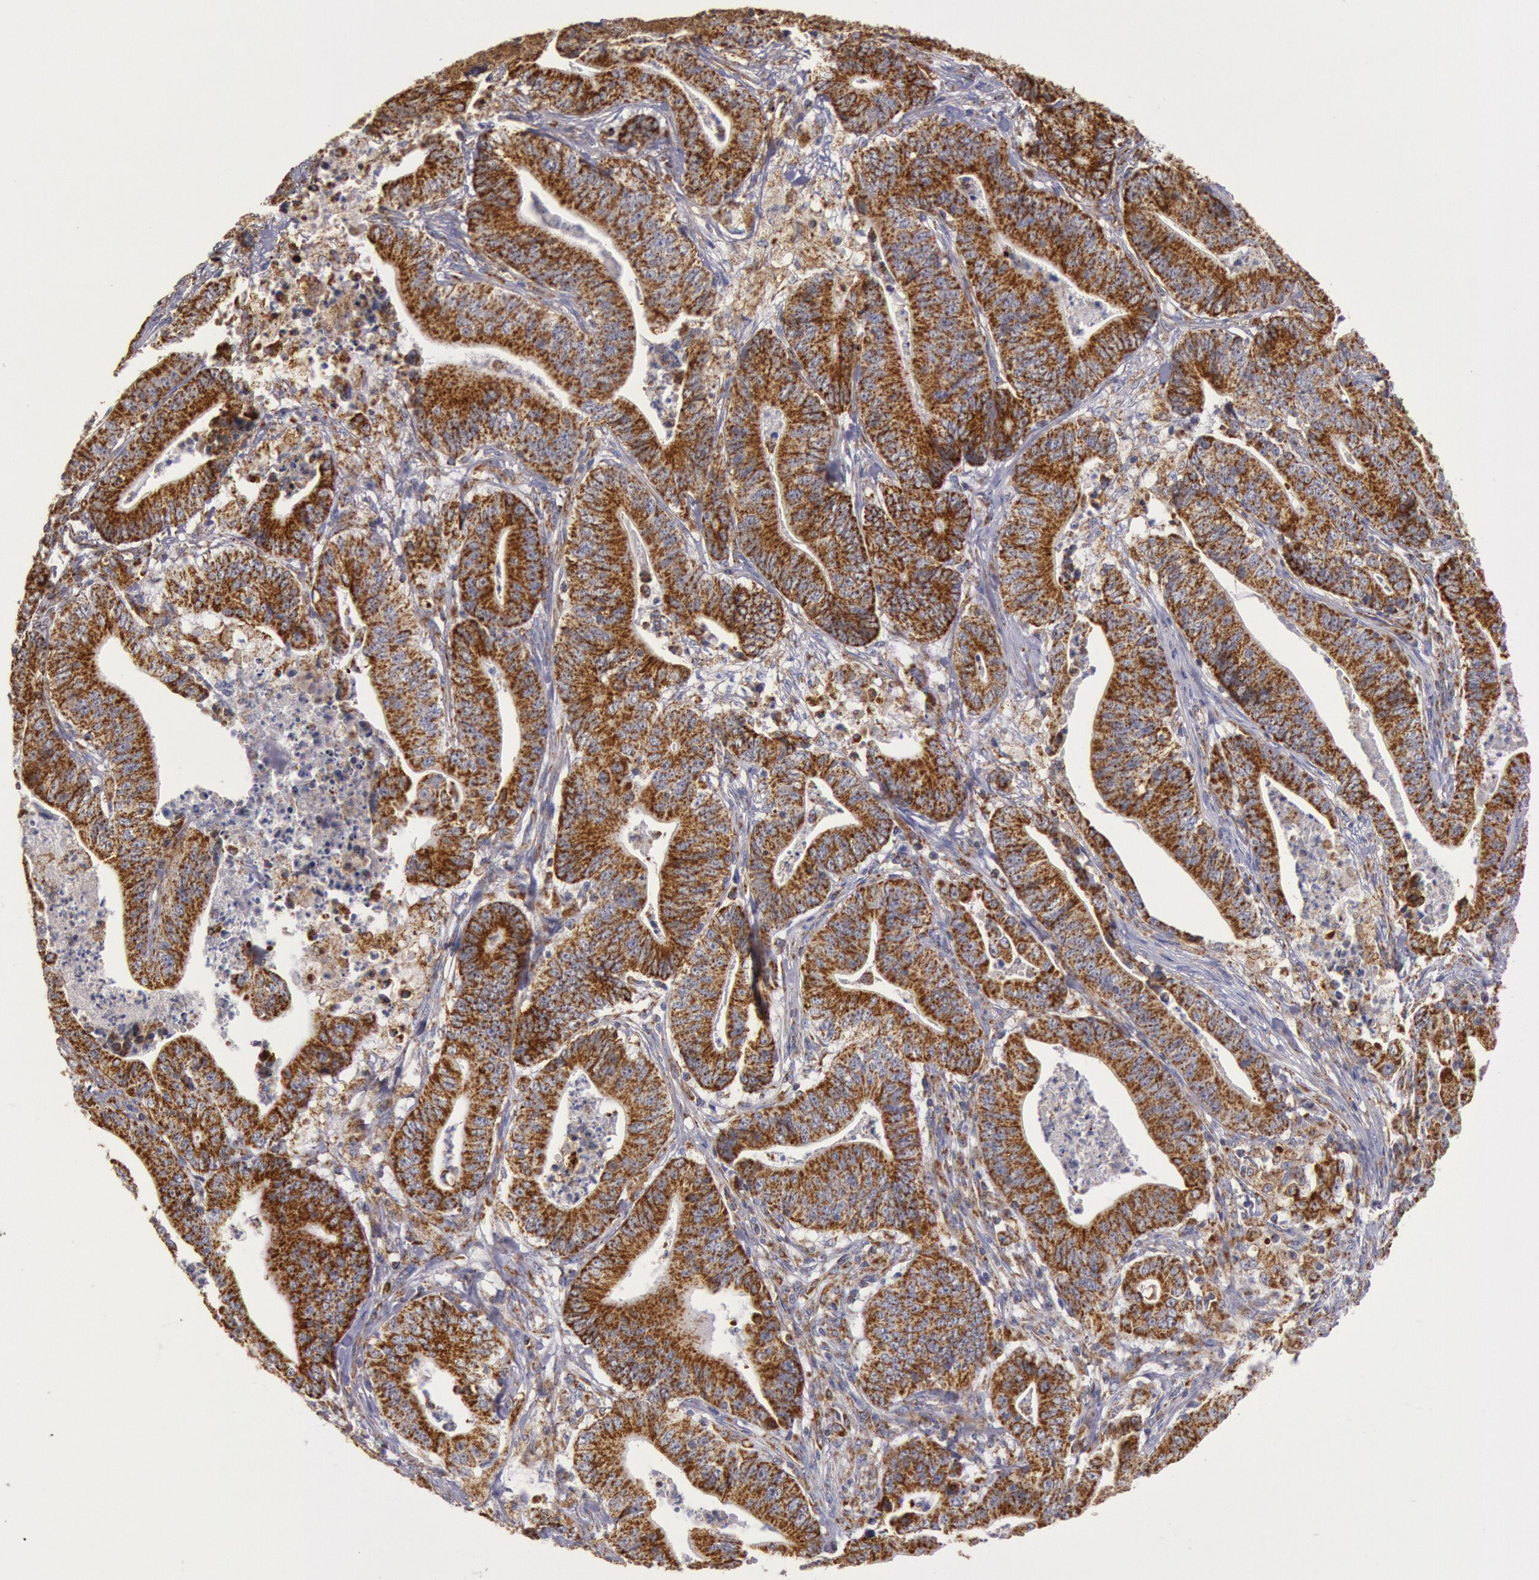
{"staining": {"intensity": "moderate", "quantity": ">75%", "location": "cytoplasmic/membranous"}, "tissue": "stomach cancer", "cell_type": "Tumor cells", "image_type": "cancer", "snomed": [{"axis": "morphology", "description": "Adenocarcinoma, NOS"}, {"axis": "topography", "description": "Stomach, lower"}], "caption": "Stomach cancer stained for a protein (brown) displays moderate cytoplasmic/membranous positive positivity in approximately >75% of tumor cells.", "gene": "CYC1", "patient": {"sex": "female", "age": 86}}